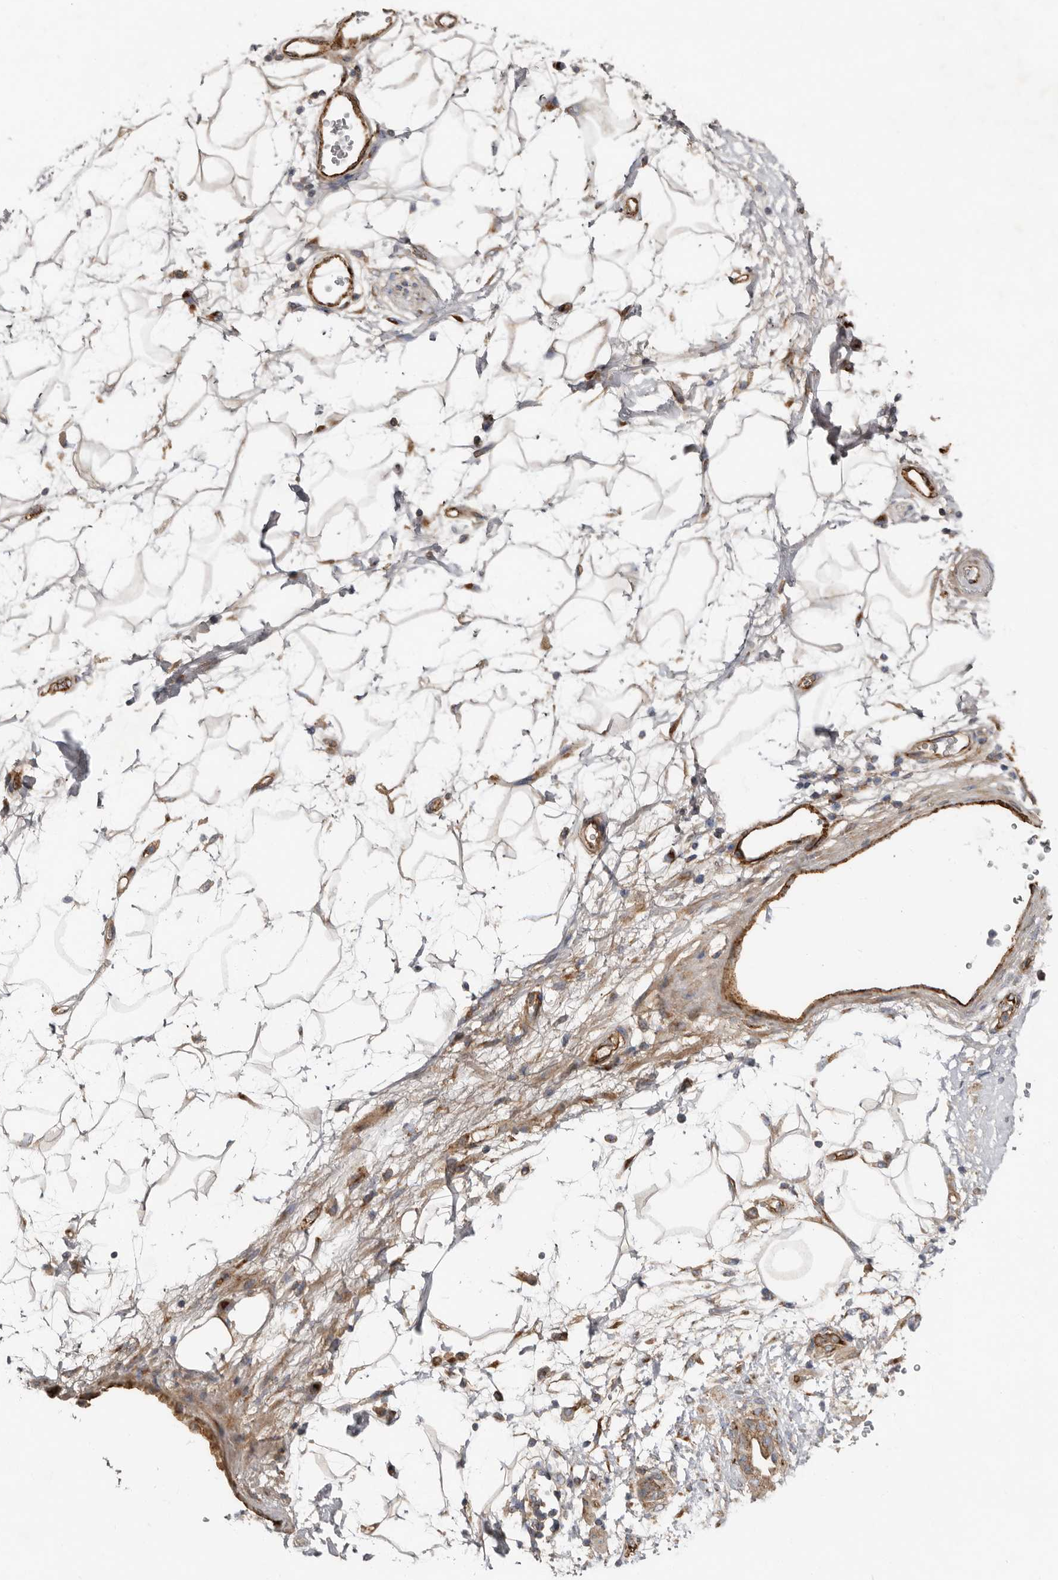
{"staining": {"intensity": "weak", "quantity": ">75%", "location": "cytoplasmic/membranous"}, "tissue": "adipose tissue", "cell_type": "Adipocytes", "image_type": "normal", "snomed": [{"axis": "morphology", "description": "Normal tissue, NOS"}, {"axis": "morphology", "description": "Adenocarcinoma, NOS"}, {"axis": "topography", "description": "Duodenum"}, {"axis": "topography", "description": "Peripheral nerve tissue"}], "caption": "IHC of benign adipose tissue displays low levels of weak cytoplasmic/membranous expression in about >75% of adipocytes.", "gene": "LUZP1", "patient": {"sex": "female", "age": 60}}